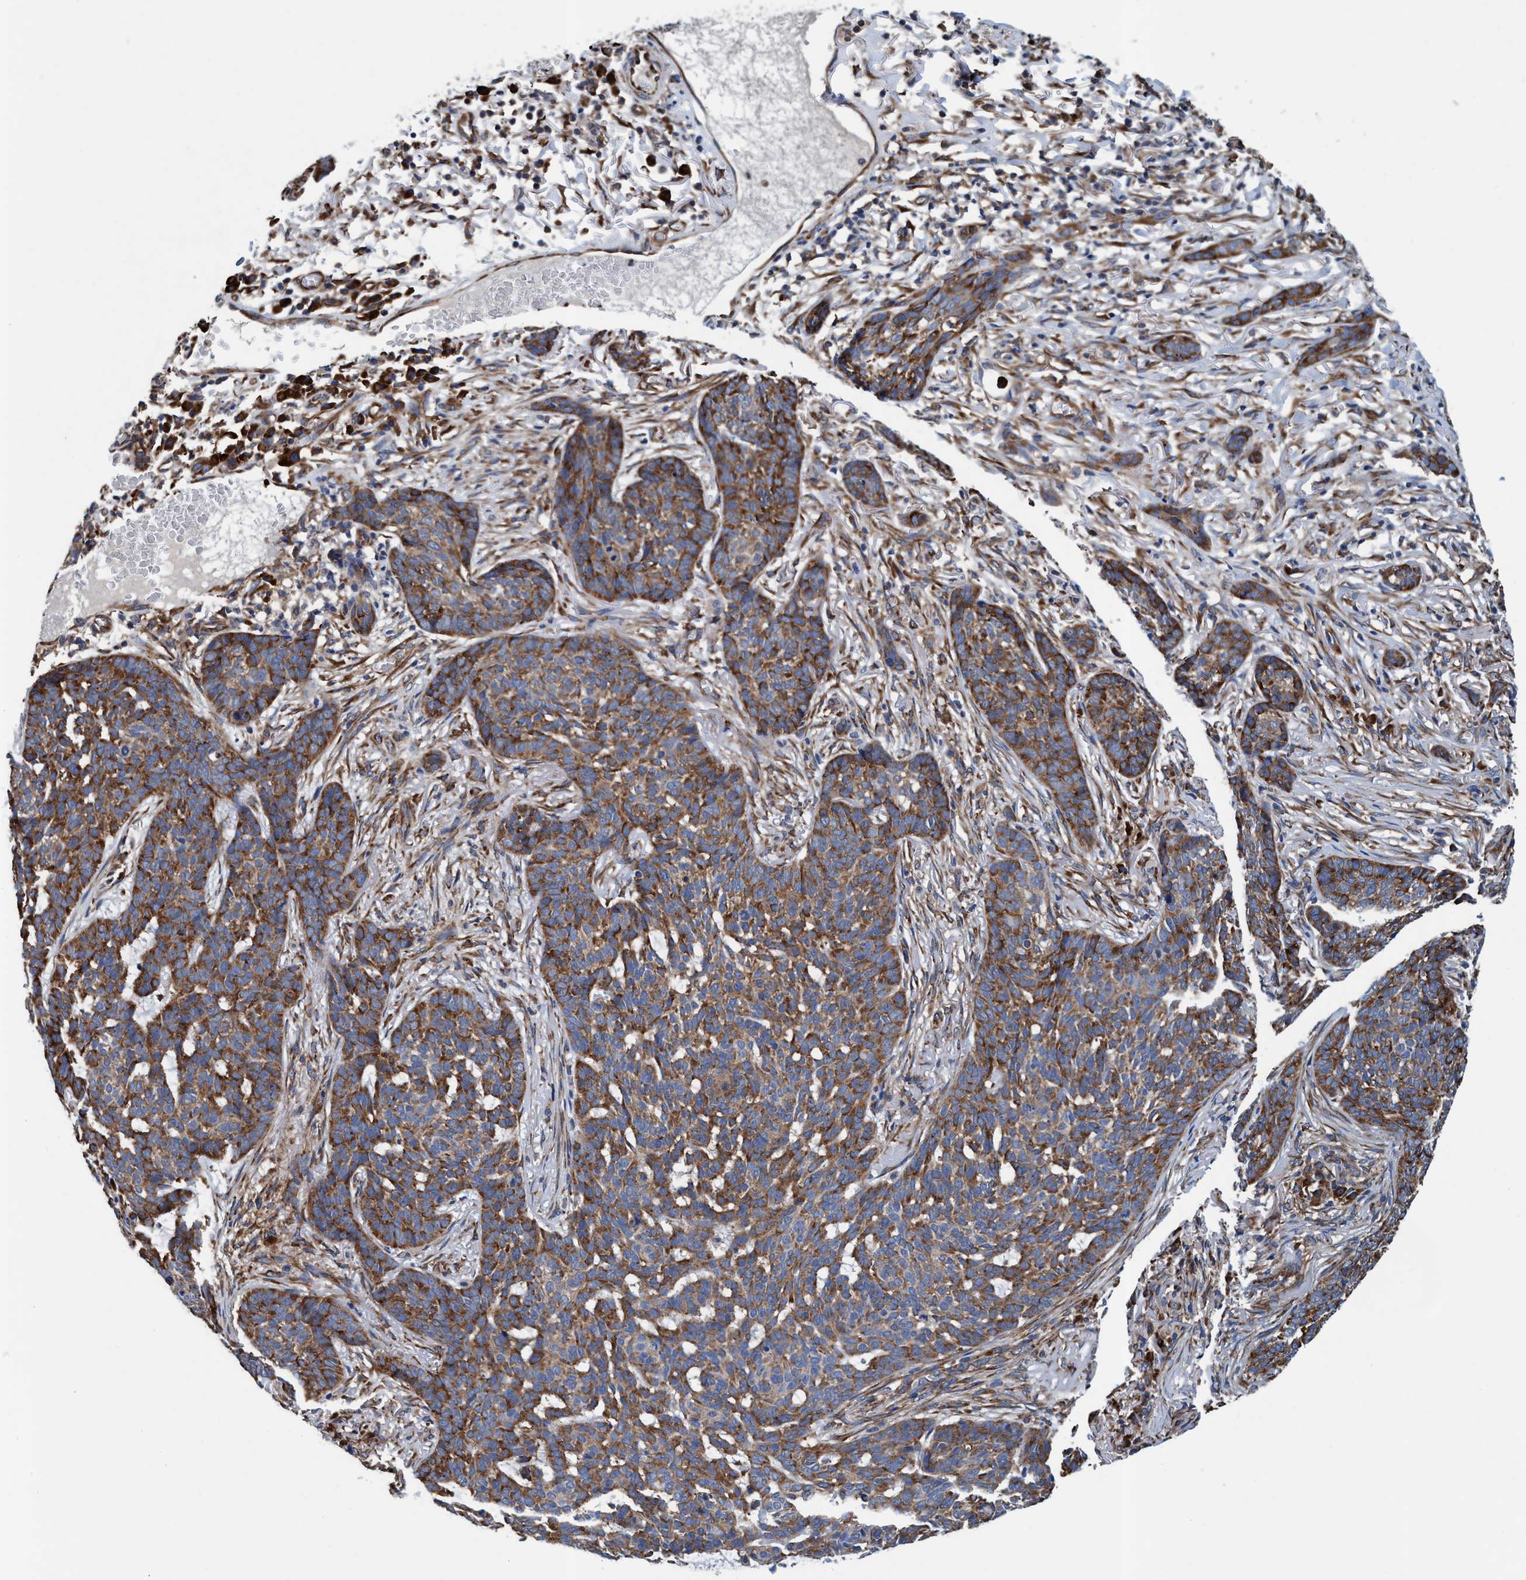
{"staining": {"intensity": "moderate", "quantity": ">75%", "location": "cytoplasmic/membranous"}, "tissue": "skin cancer", "cell_type": "Tumor cells", "image_type": "cancer", "snomed": [{"axis": "morphology", "description": "Basal cell carcinoma"}, {"axis": "topography", "description": "Skin"}], "caption": "Brown immunohistochemical staining in human skin cancer (basal cell carcinoma) demonstrates moderate cytoplasmic/membranous staining in about >75% of tumor cells. (DAB (3,3'-diaminobenzidine) = brown stain, brightfield microscopy at high magnification).", "gene": "ENDOG", "patient": {"sex": "male", "age": 85}}